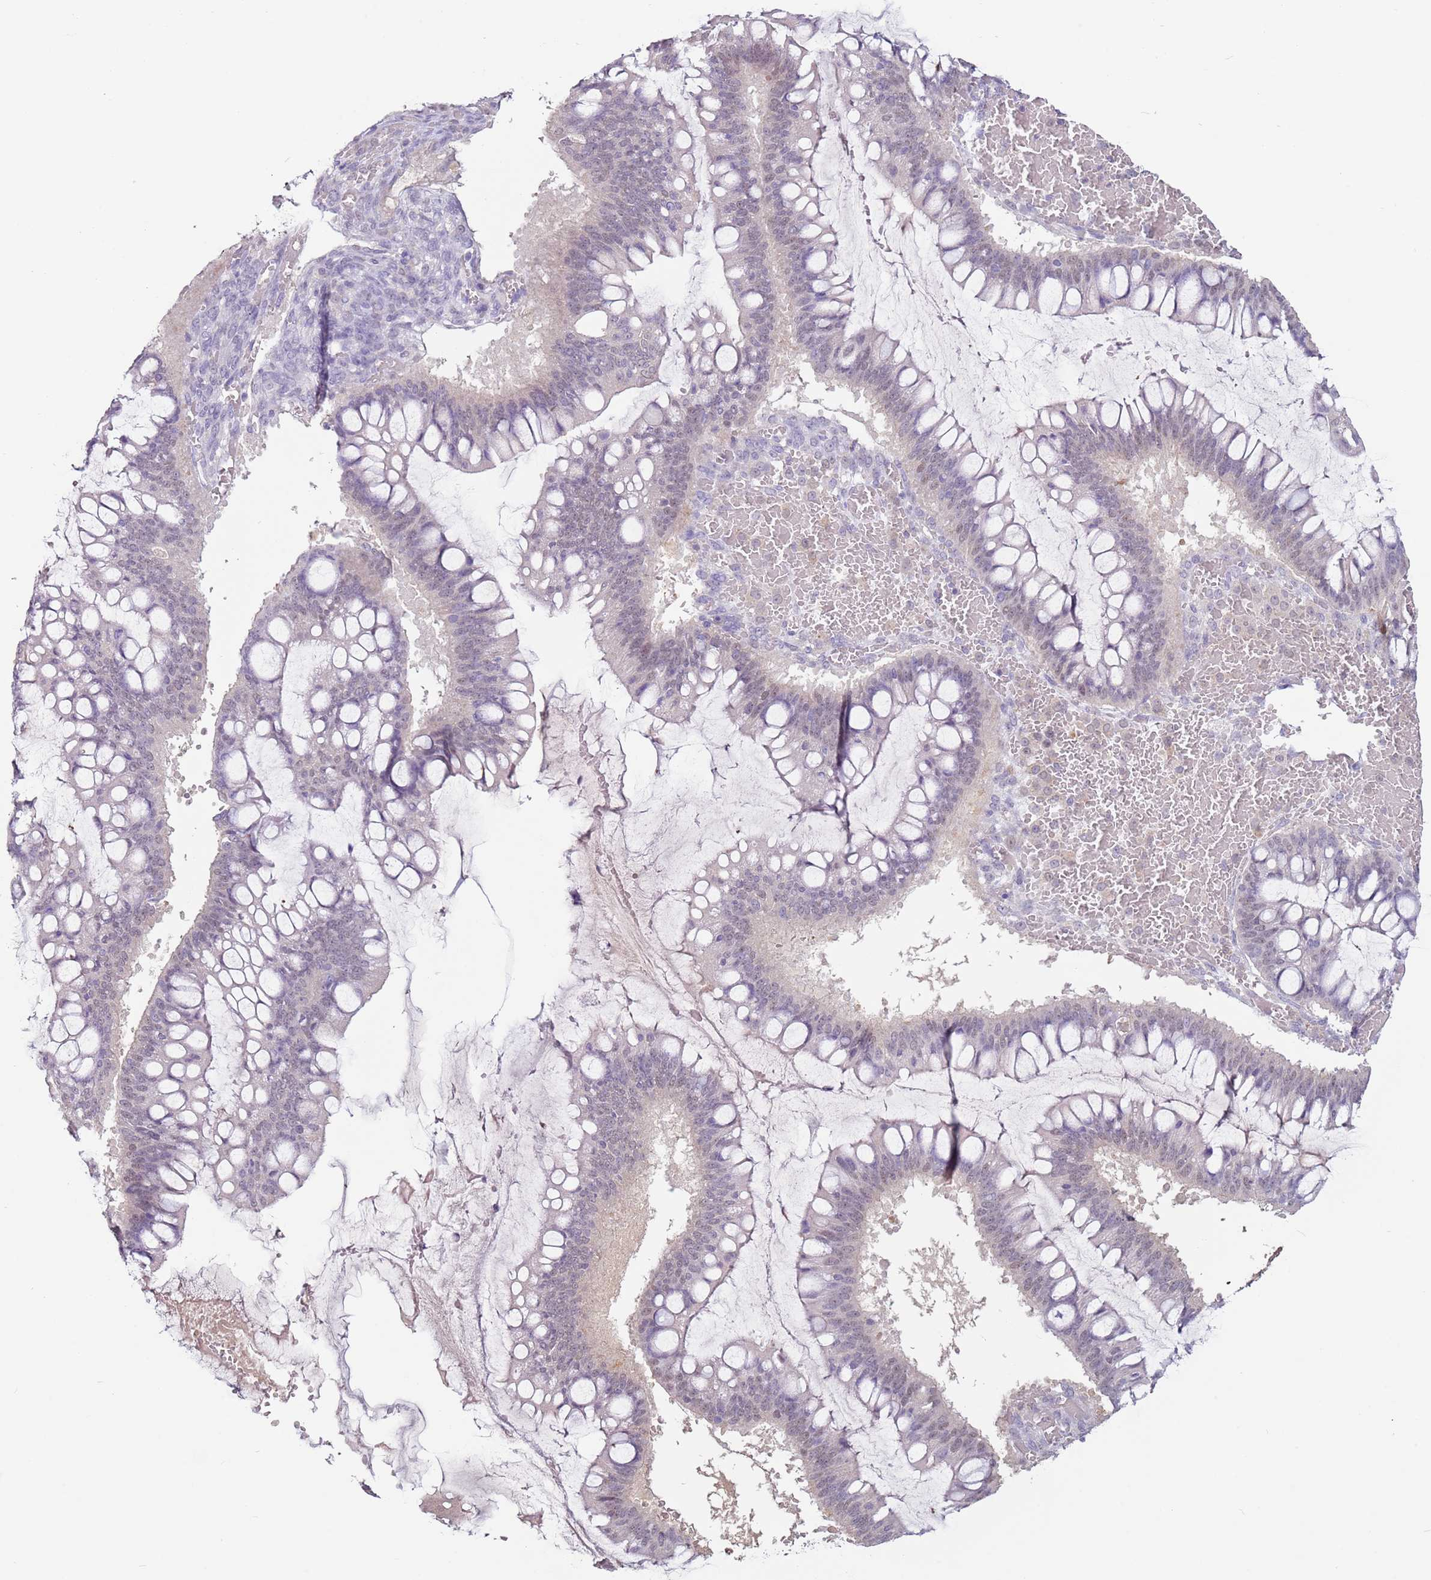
{"staining": {"intensity": "negative", "quantity": "none", "location": "none"}, "tissue": "ovarian cancer", "cell_type": "Tumor cells", "image_type": "cancer", "snomed": [{"axis": "morphology", "description": "Cystadenocarcinoma, mucinous, NOS"}, {"axis": "topography", "description": "Ovary"}], "caption": "Immunohistochemistry micrograph of neoplastic tissue: human ovarian cancer stained with DAB (3,3'-diaminobenzidine) shows no significant protein staining in tumor cells.", "gene": "MDH1", "patient": {"sex": "female", "age": 73}}